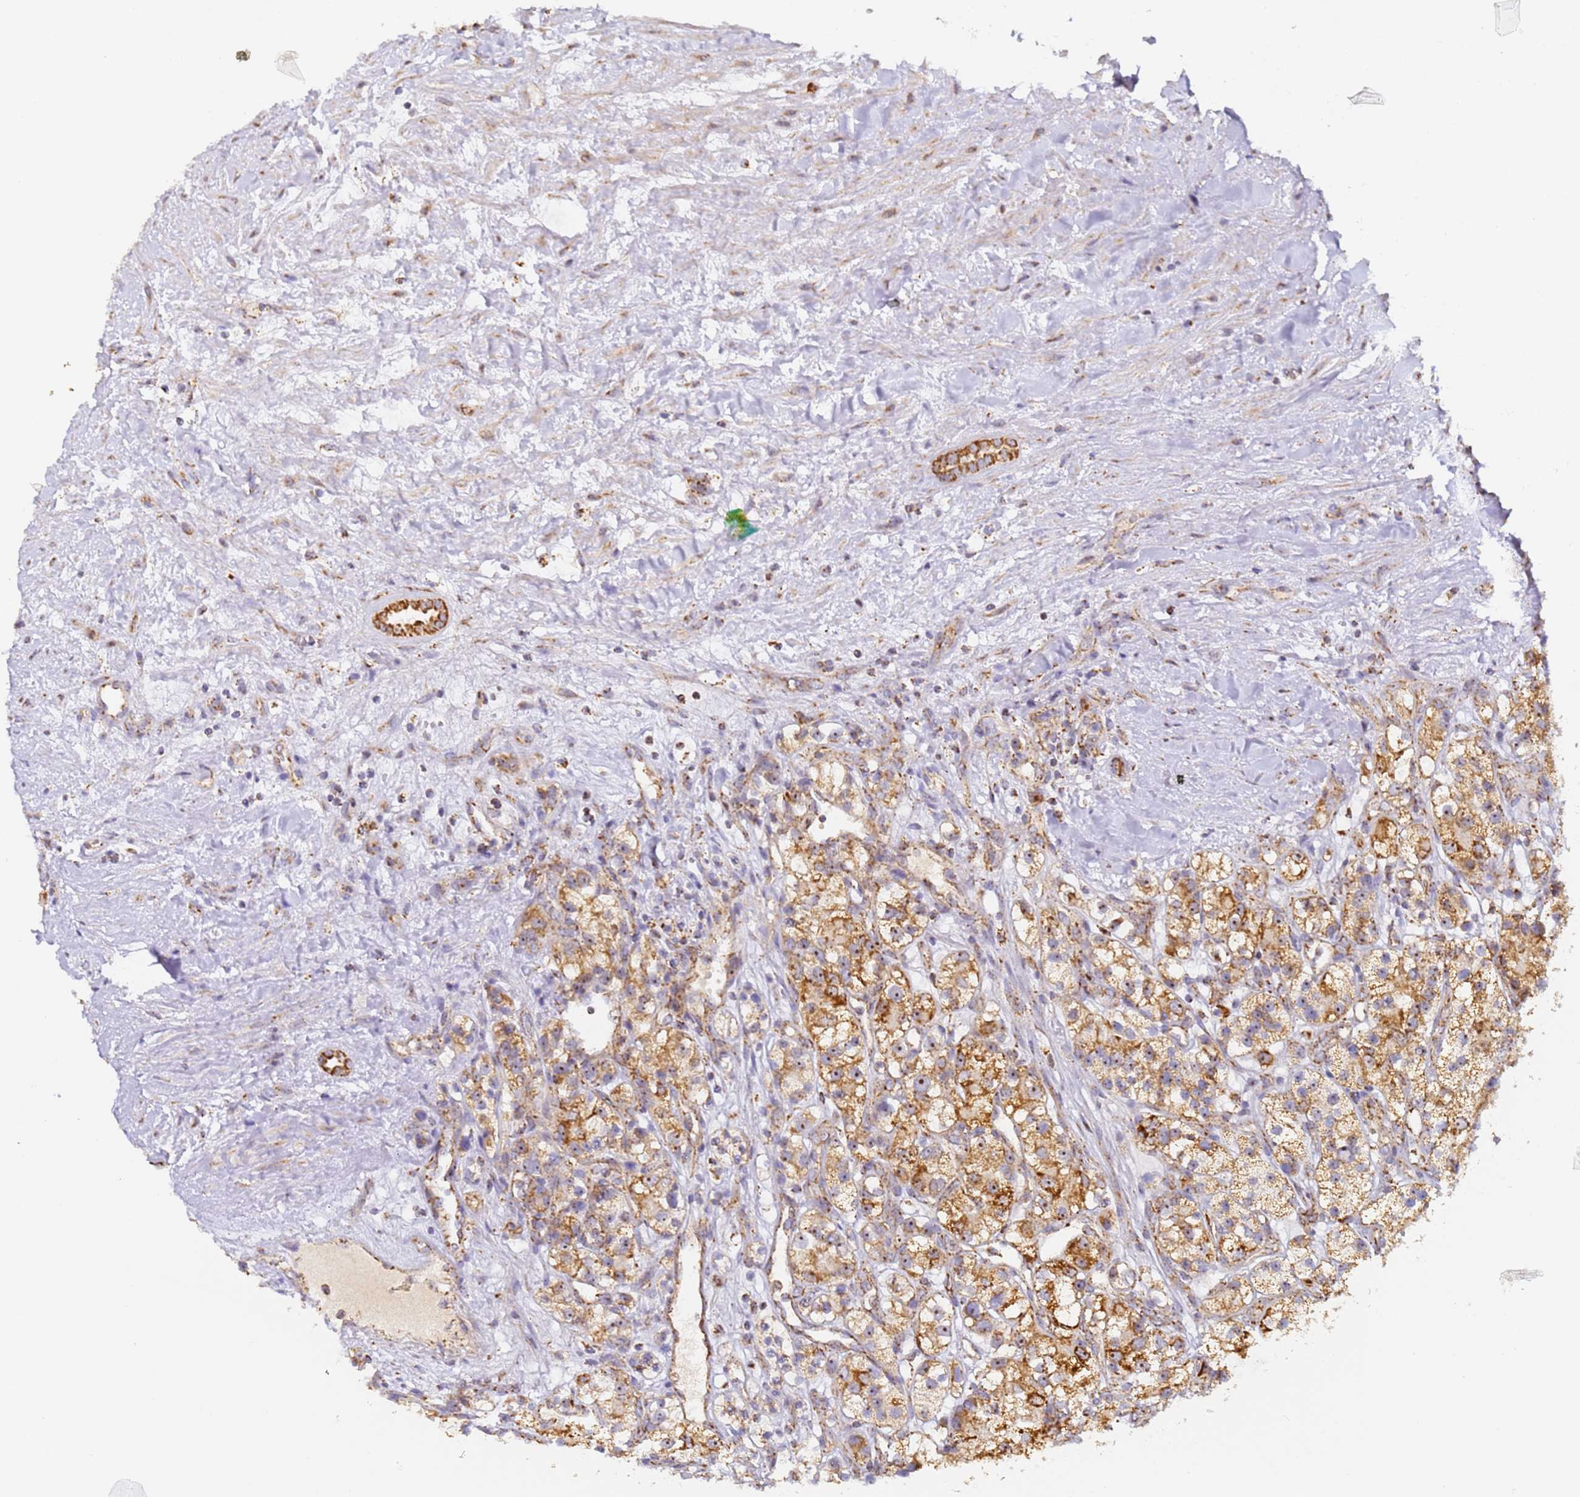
{"staining": {"intensity": "moderate", "quantity": ">75%", "location": "cytoplasmic/membranous,nuclear"}, "tissue": "renal cancer", "cell_type": "Tumor cells", "image_type": "cancer", "snomed": [{"axis": "morphology", "description": "Adenocarcinoma, NOS"}, {"axis": "topography", "description": "Kidney"}], "caption": "There is medium levels of moderate cytoplasmic/membranous and nuclear expression in tumor cells of renal cancer (adenocarcinoma), as demonstrated by immunohistochemical staining (brown color).", "gene": "FRG2C", "patient": {"sex": "female", "age": 57}}